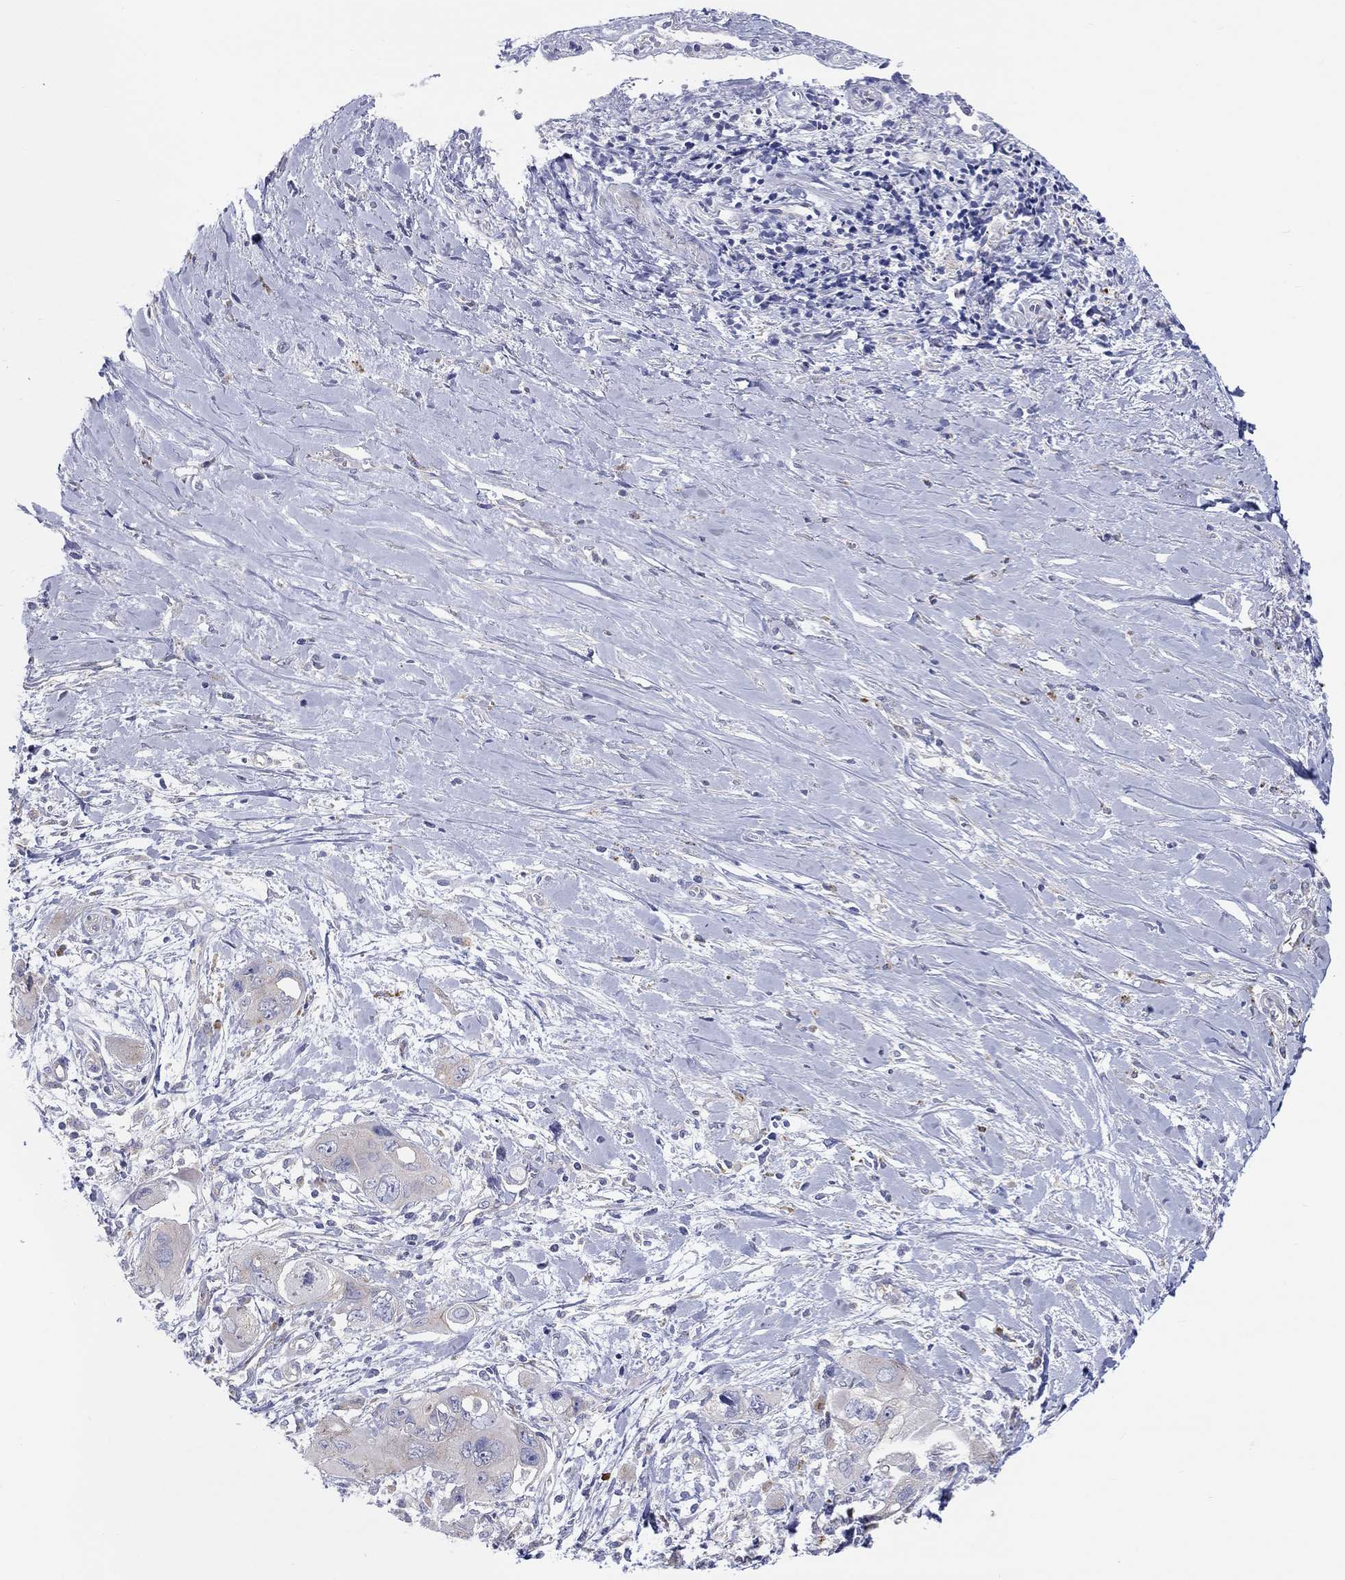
{"staining": {"intensity": "negative", "quantity": "none", "location": "none"}, "tissue": "pancreatic cancer", "cell_type": "Tumor cells", "image_type": "cancer", "snomed": [{"axis": "morphology", "description": "Adenocarcinoma, NOS"}, {"axis": "topography", "description": "Pancreas"}], "caption": "Pancreatic cancer (adenocarcinoma) stained for a protein using immunohistochemistry exhibits no expression tumor cells.", "gene": "BCO2", "patient": {"sex": "male", "age": 47}}